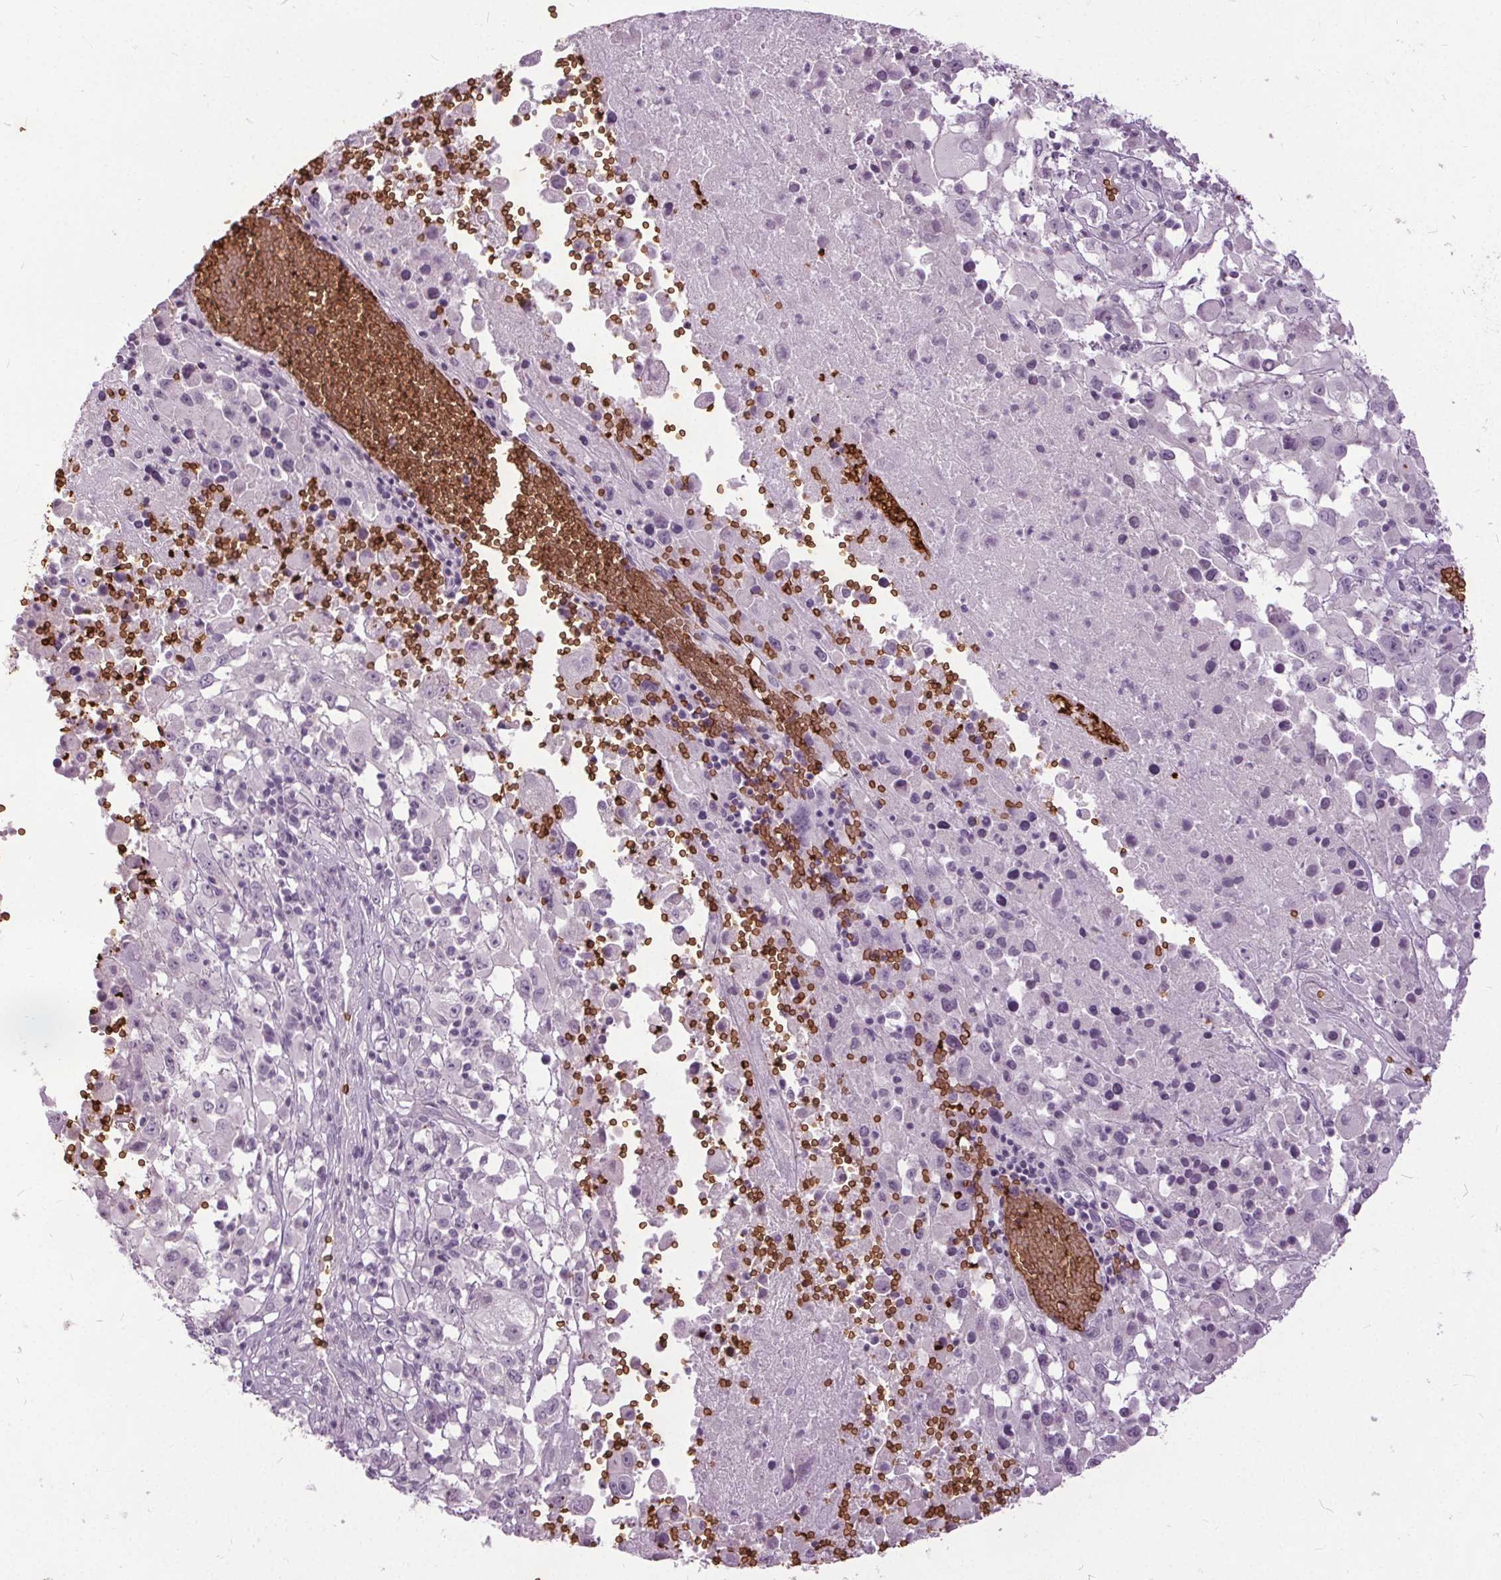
{"staining": {"intensity": "negative", "quantity": "none", "location": "none"}, "tissue": "melanoma", "cell_type": "Tumor cells", "image_type": "cancer", "snomed": [{"axis": "morphology", "description": "Malignant melanoma, Metastatic site"}, {"axis": "topography", "description": "Soft tissue"}], "caption": "The histopathology image reveals no staining of tumor cells in malignant melanoma (metastatic site).", "gene": "SLC4A1", "patient": {"sex": "male", "age": 50}}